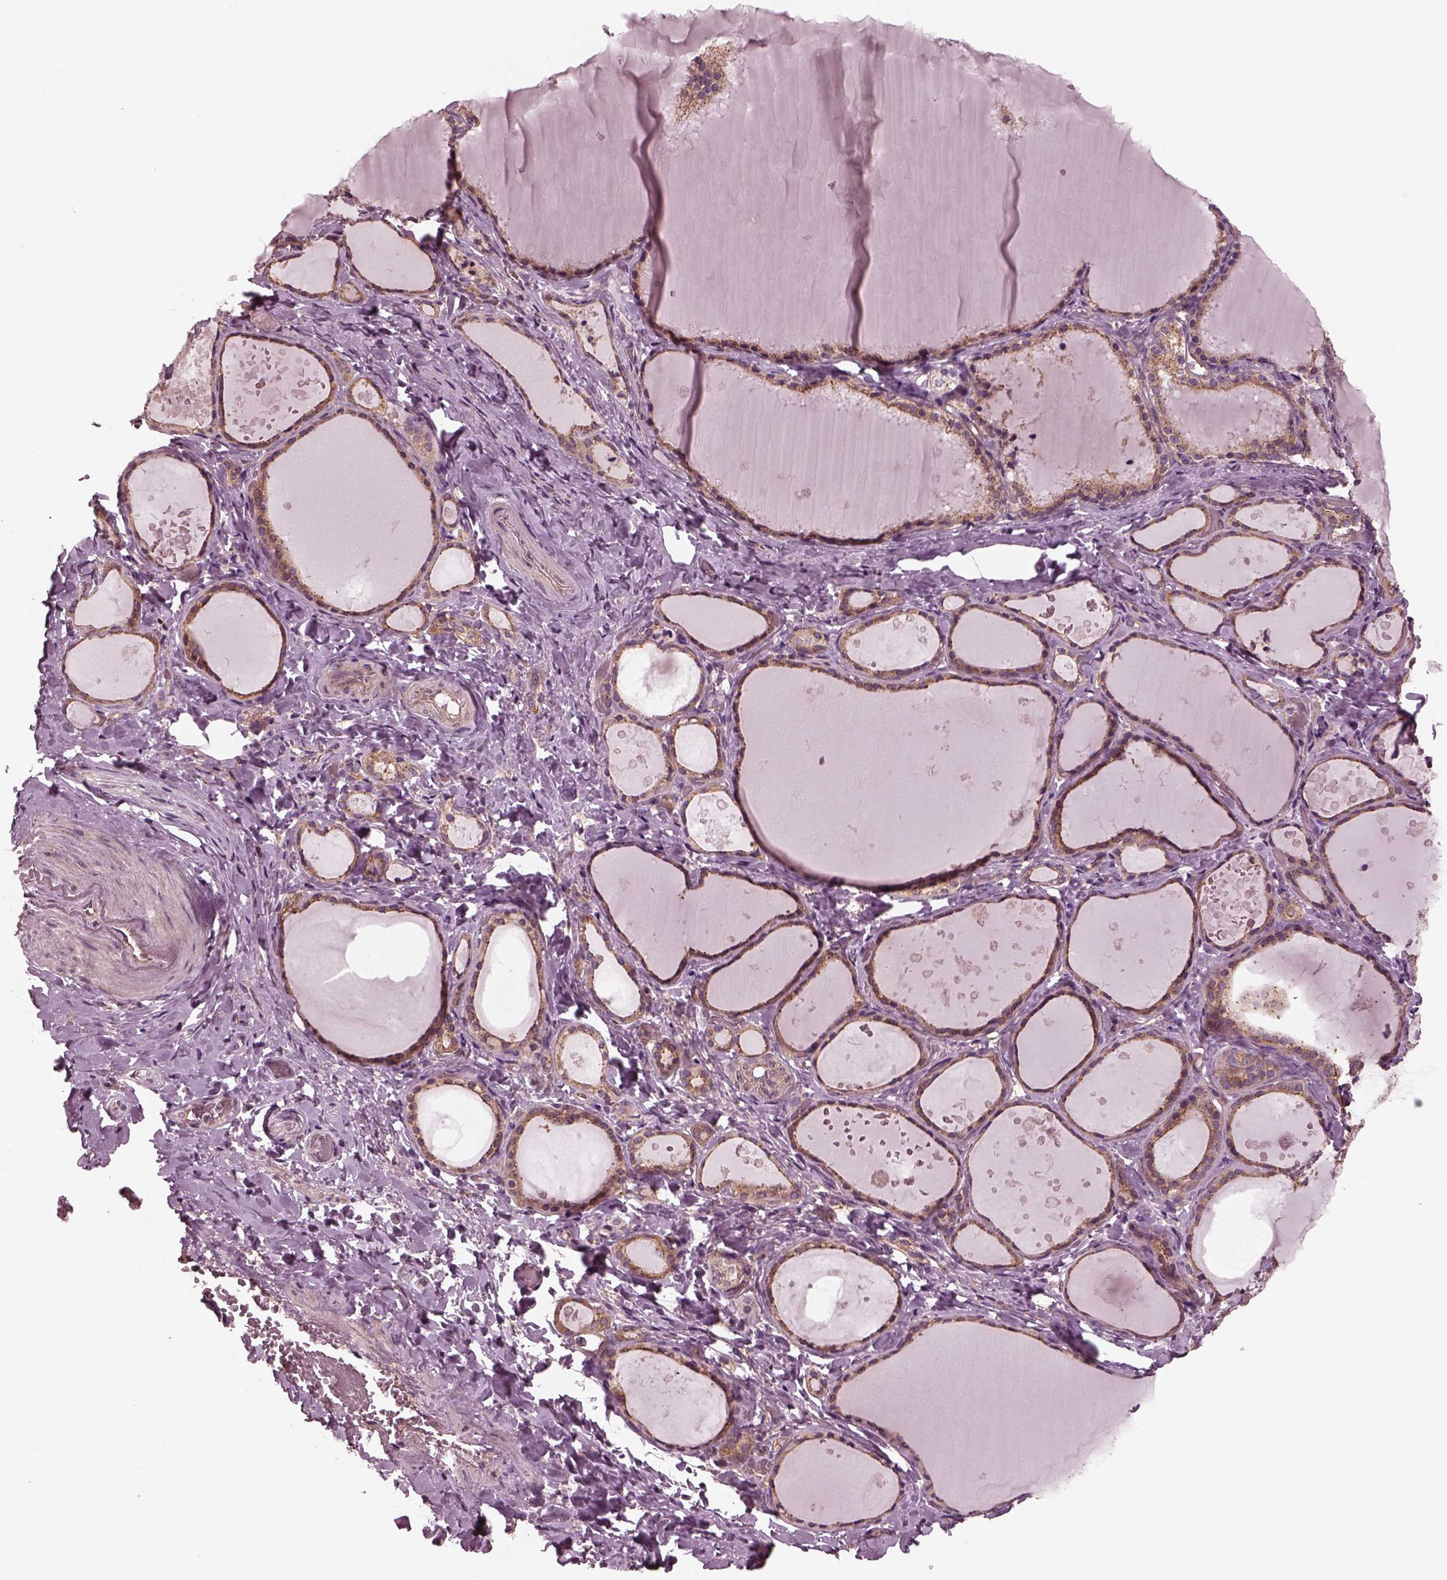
{"staining": {"intensity": "moderate", "quantity": ">75%", "location": "cytoplasmic/membranous"}, "tissue": "thyroid gland", "cell_type": "Glandular cells", "image_type": "normal", "snomed": [{"axis": "morphology", "description": "Normal tissue, NOS"}, {"axis": "topography", "description": "Thyroid gland"}], "caption": "Immunohistochemical staining of normal thyroid gland exhibits moderate cytoplasmic/membranous protein staining in approximately >75% of glandular cells.", "gene": "TUBG1", "patient": {"sex": "female", "age": 56}}